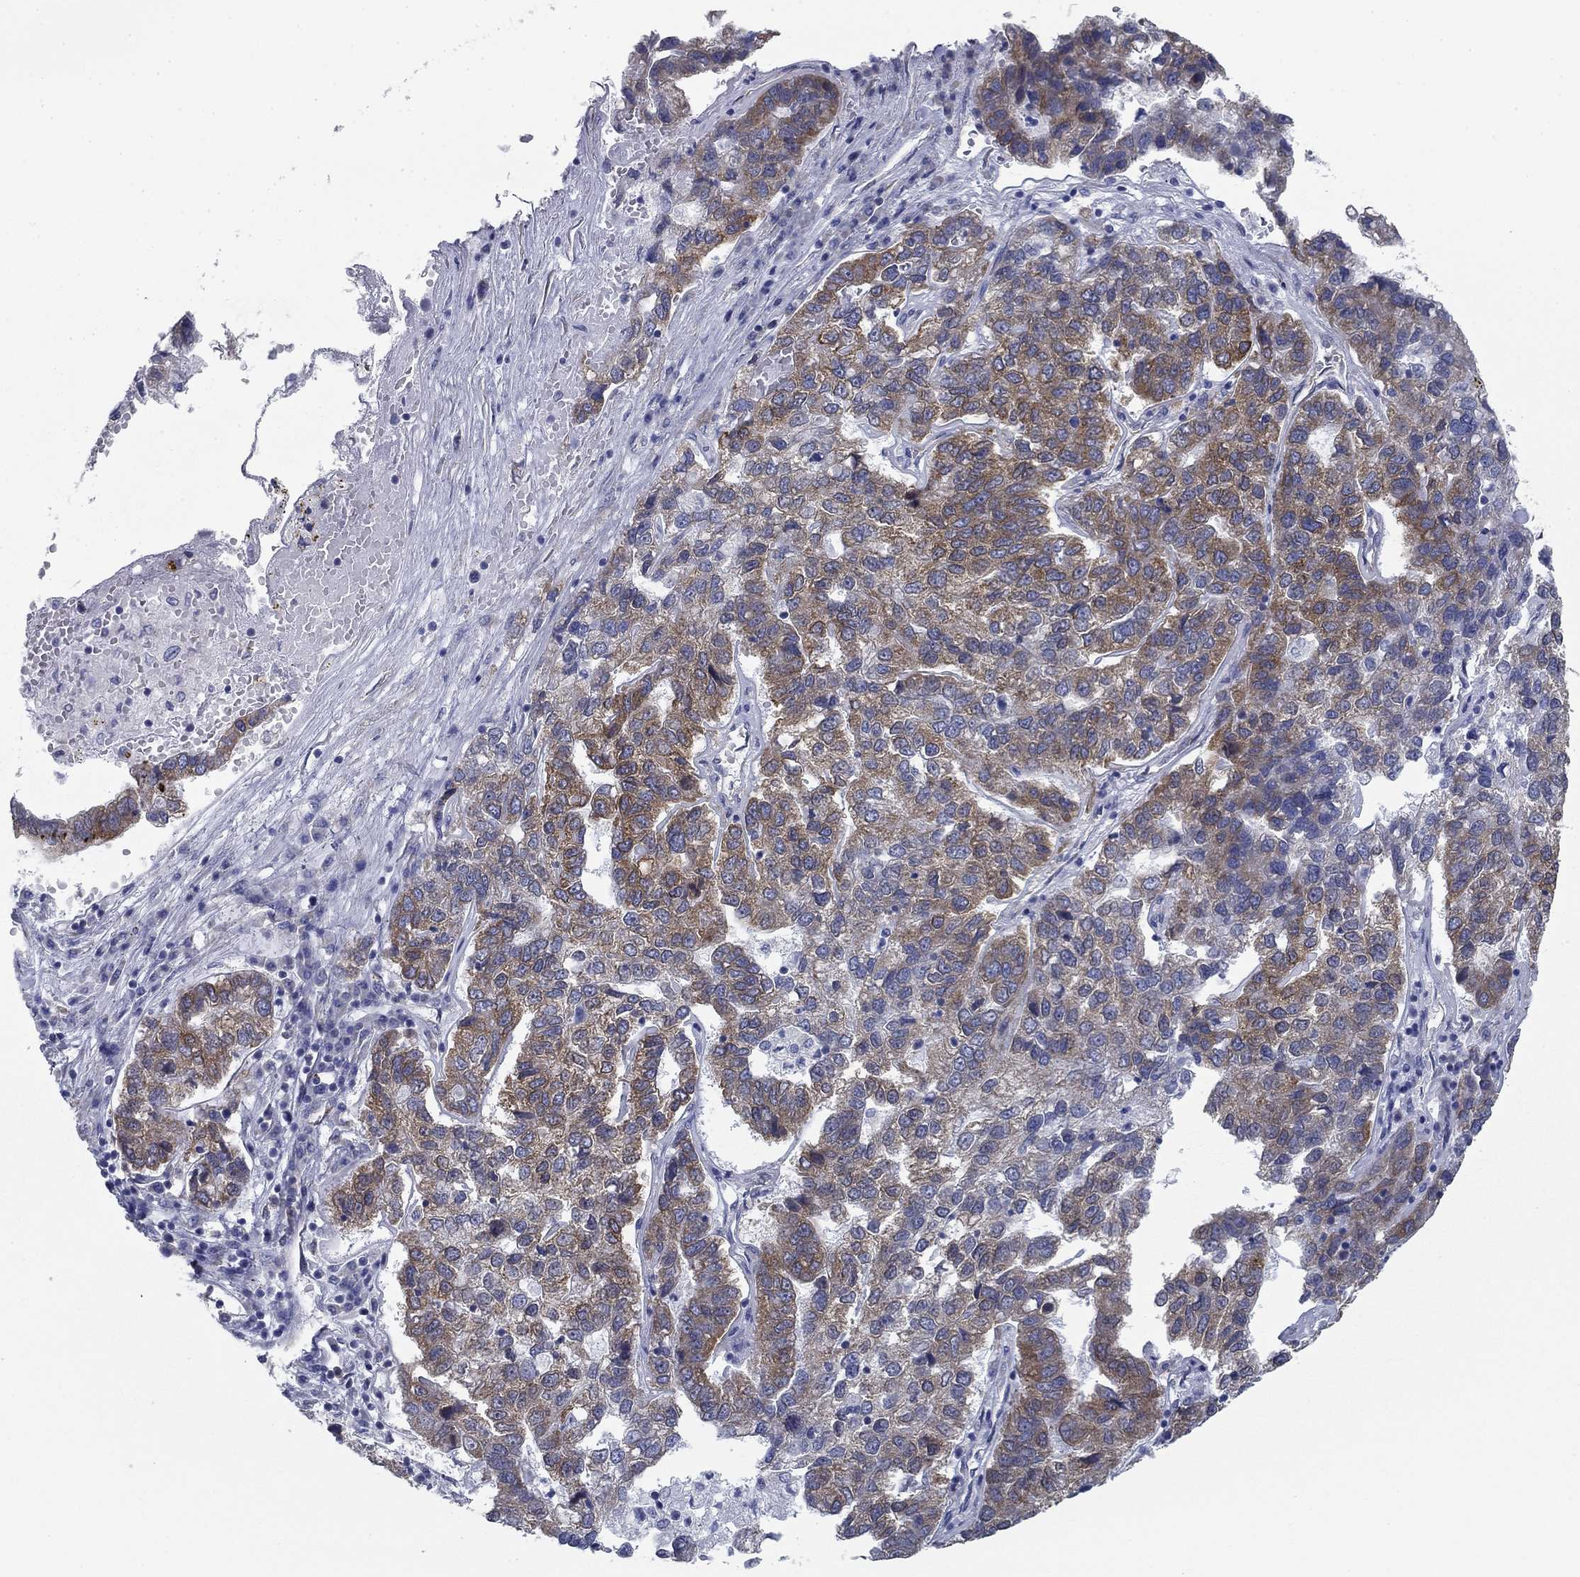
{"staining": {"intensity": "moderate", "quantity": "25%-75%", "location": "cytoplasmic/membranous"}, "tissue": "pancreatic cancer", "cell_type": "Tumor cells", "image_type": "cancer", "snomed": [{"axis": "morphology", "description": "Adenocarcinoma, NOS"}, {"axis": "topography", "description": "Pancreas"}], "caption": "Immunohistochemical staining of human adenocarcinoma (pancreatic) demonstrates moderate cytoplasmic/membranous protein staining in about 25%-75% of tumor cells. Using DAB (brown) and hematoxylin (blue) stains, captured at high magnification using brightfield microscopy.", "gene": "FXR1", "patient": {"sex": "female", "age": 61}}